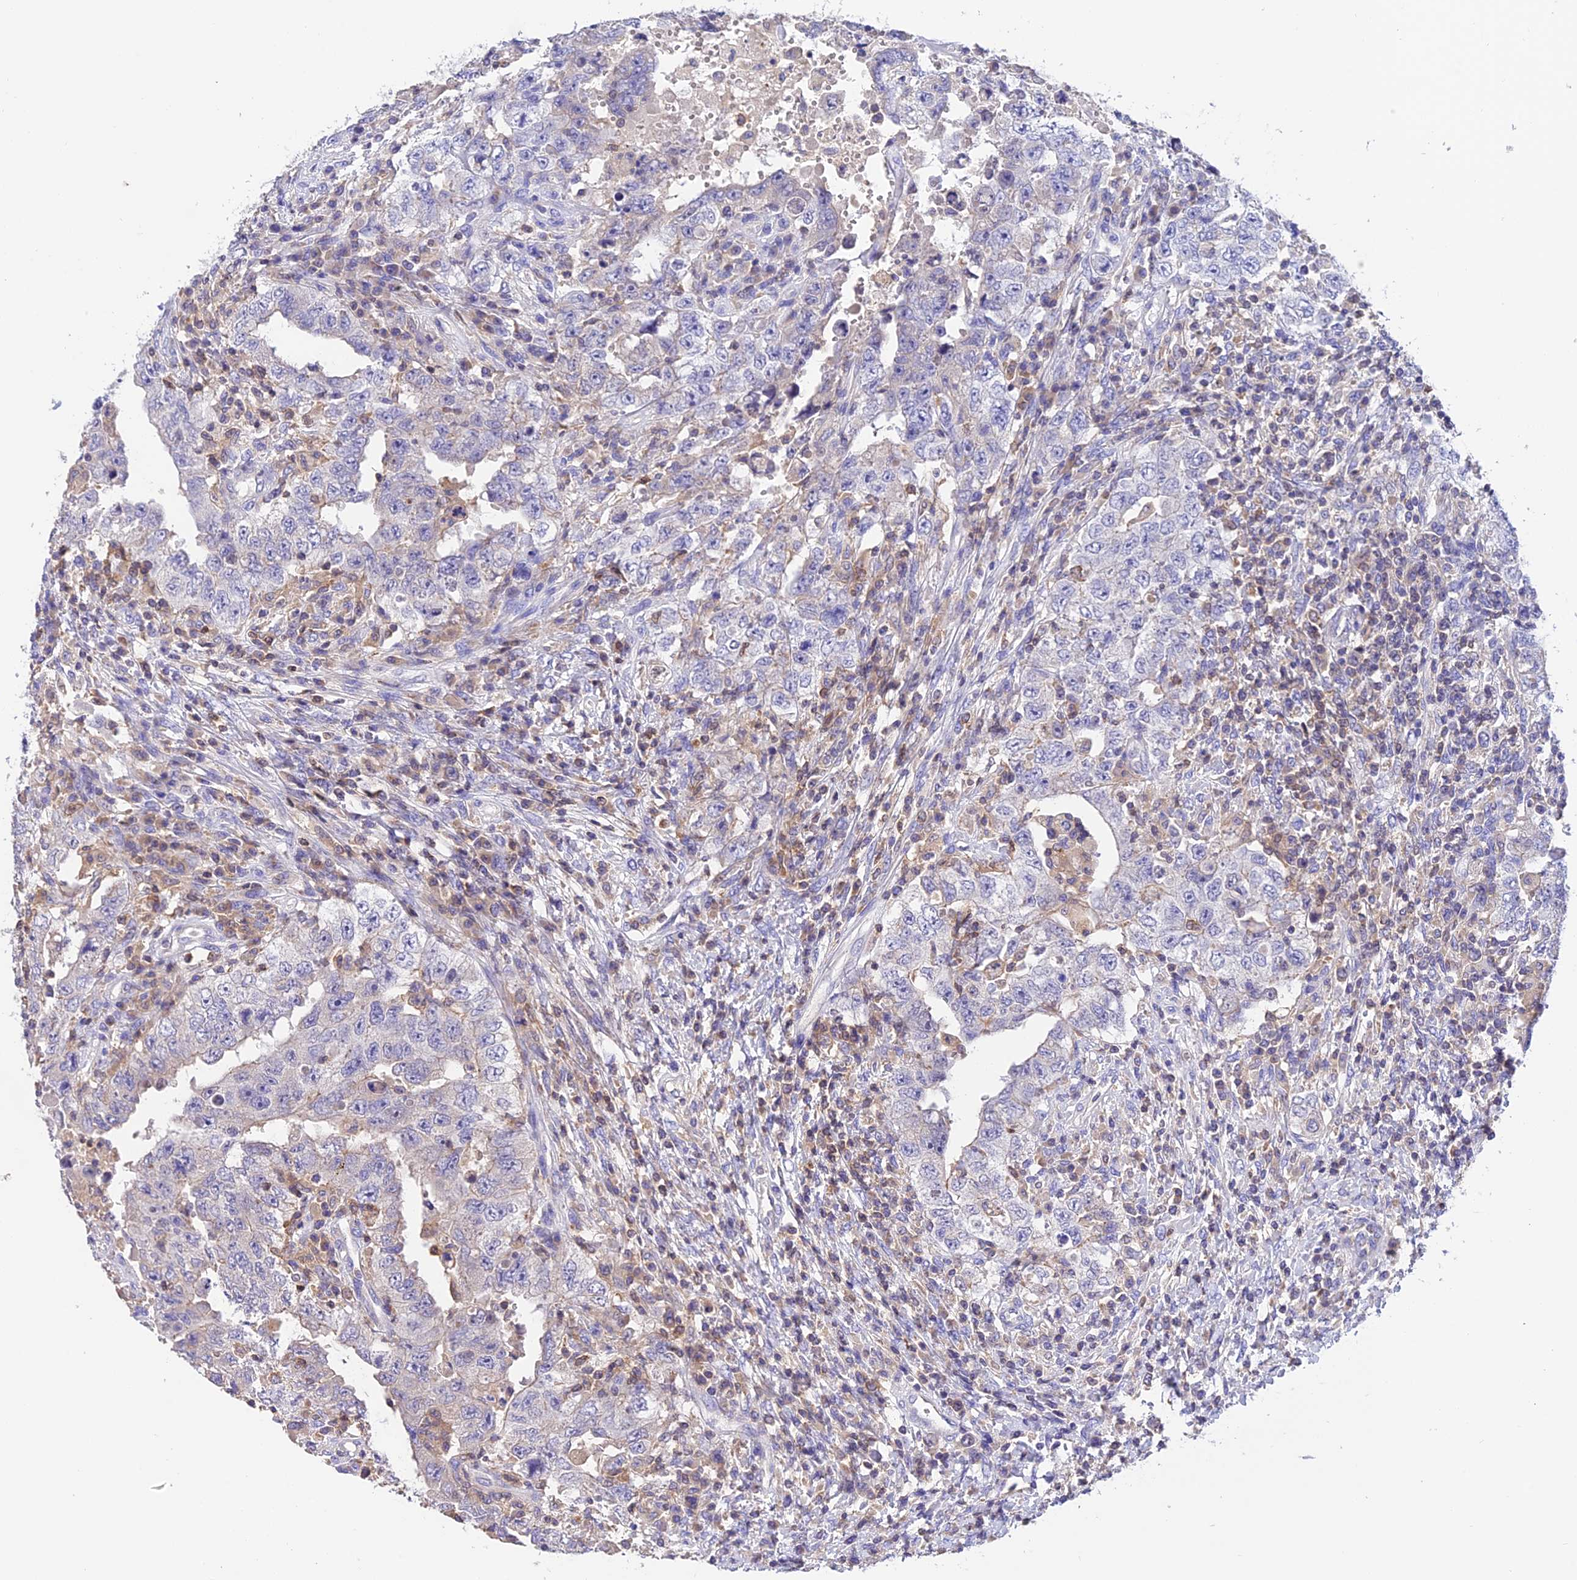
{"staining": {"intensity": "negative", "quantity": "none", "location": "none"}, "tissue": "testis cancer", "cell_type": "Tumor cells", "image_type": "cancer", "snomed": [{"axis": "morphology", "description": "Carcinoma, Embryonal, NOS"}, {"axis": "topography", "description": "Testis"}], "caption": "Immunohistochemistry photomicrograph of testis embryonal carcinoma stained for a protein (brown), which exhibits no staining in tumor cells.", "gene": "LPXN", "patient": {"sex": "male", "age": 26}}